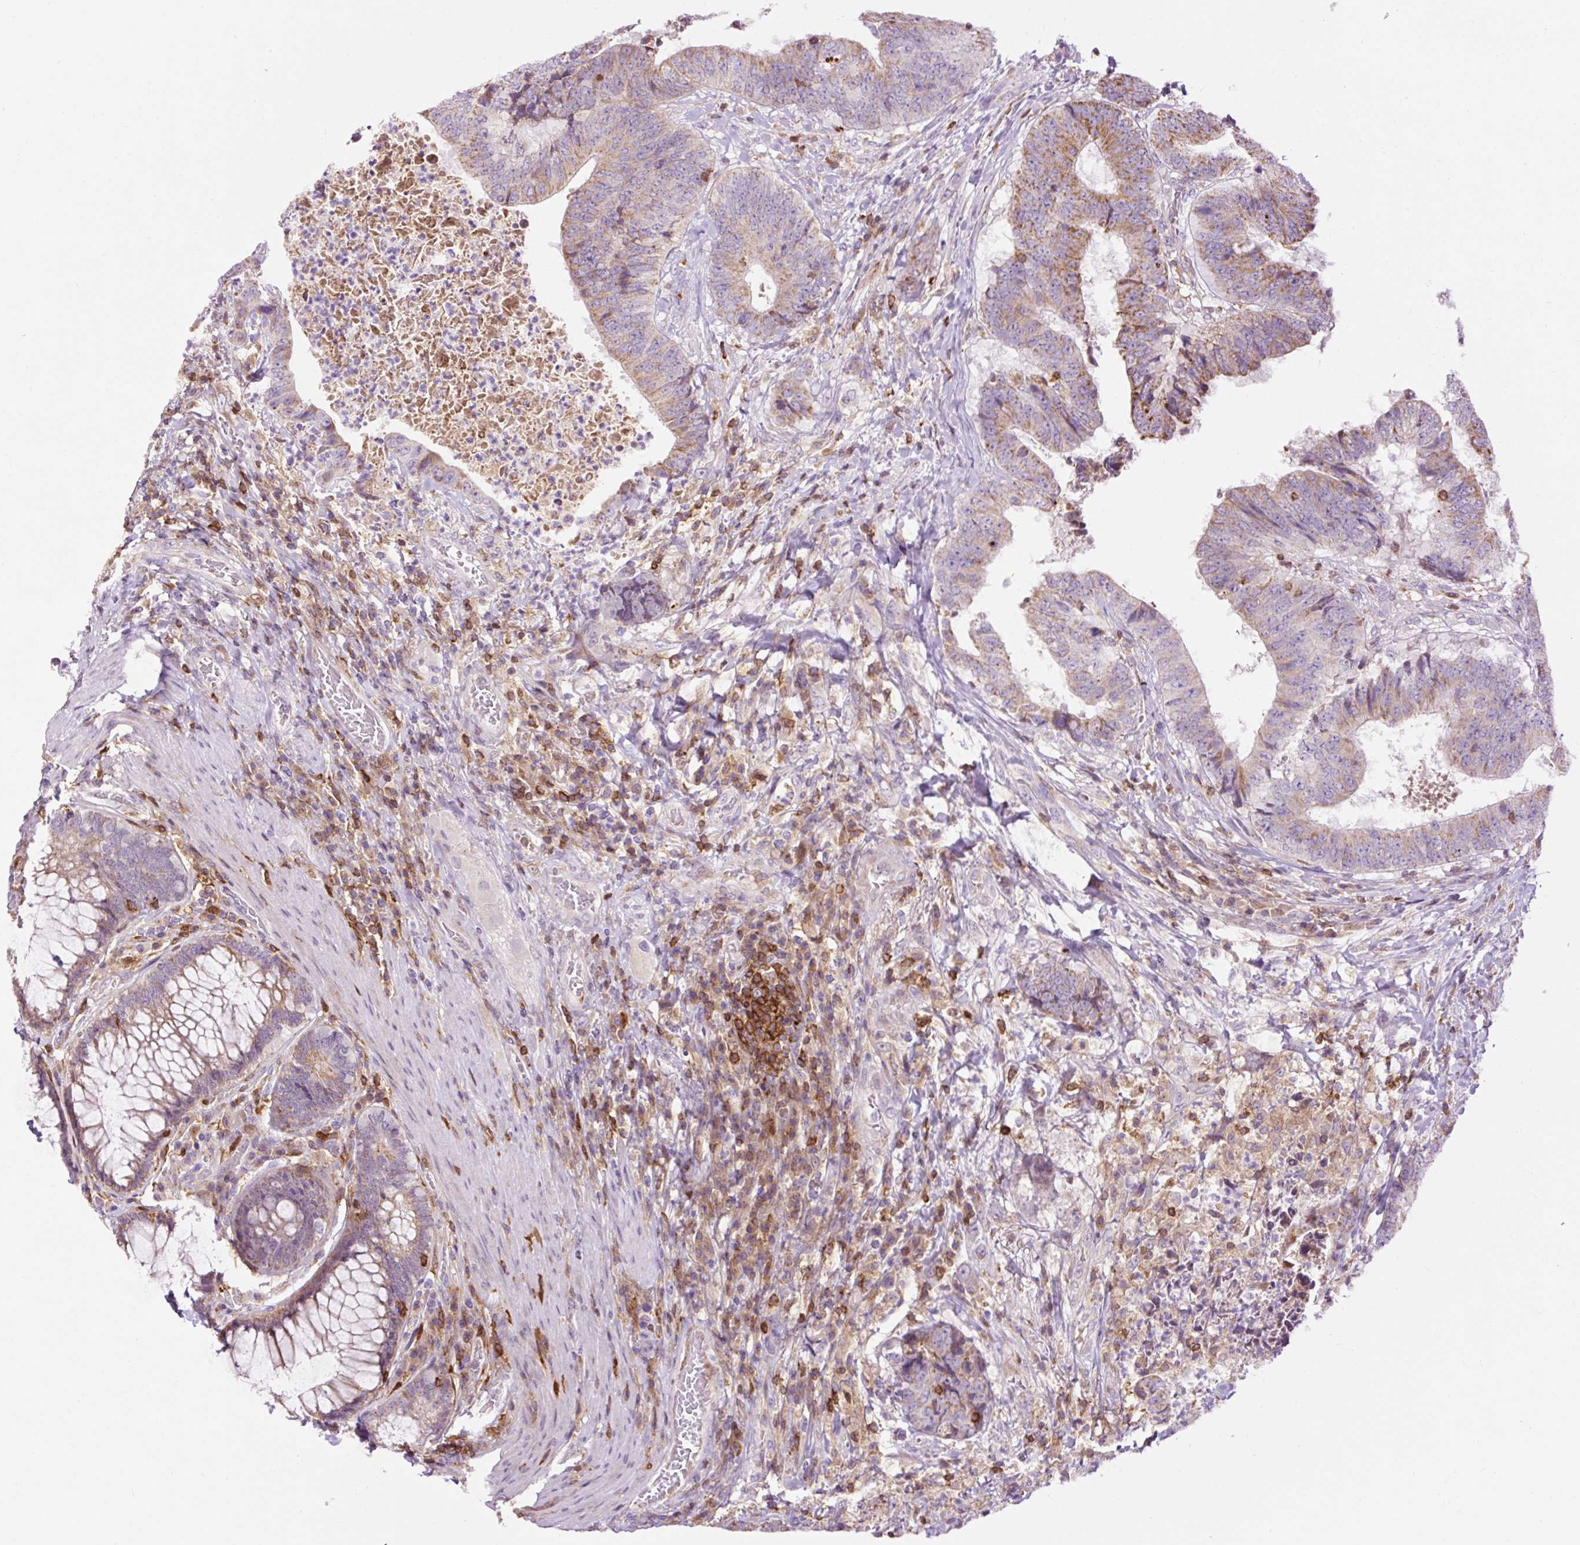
{"staining": {"intensity": "moderate", "quantity": "25%-75%", "location": "cytoplasmic/membranous"}, "tissue": "colorectal cancer", "cell_type": "Tumor cells", "image_type": "cancer", "snomed": [{"axis": "morphology", "description": "Adenocarcinoma, NOS"}, {"axis": "topography", "description": "Rectum"}], "caption": "IHC photomicrograph of neoplastic tissue: human adenocarcinoma (colorectal) stained using IHC exhibits medium levels of moderate protein expression localized specifically in the cytoplasmic/membranous of tumor cells, appearing as a cytoplasmic/membranous brown color.", "gene": "CD83", "patient": {"sex": "male", "age": 72}}